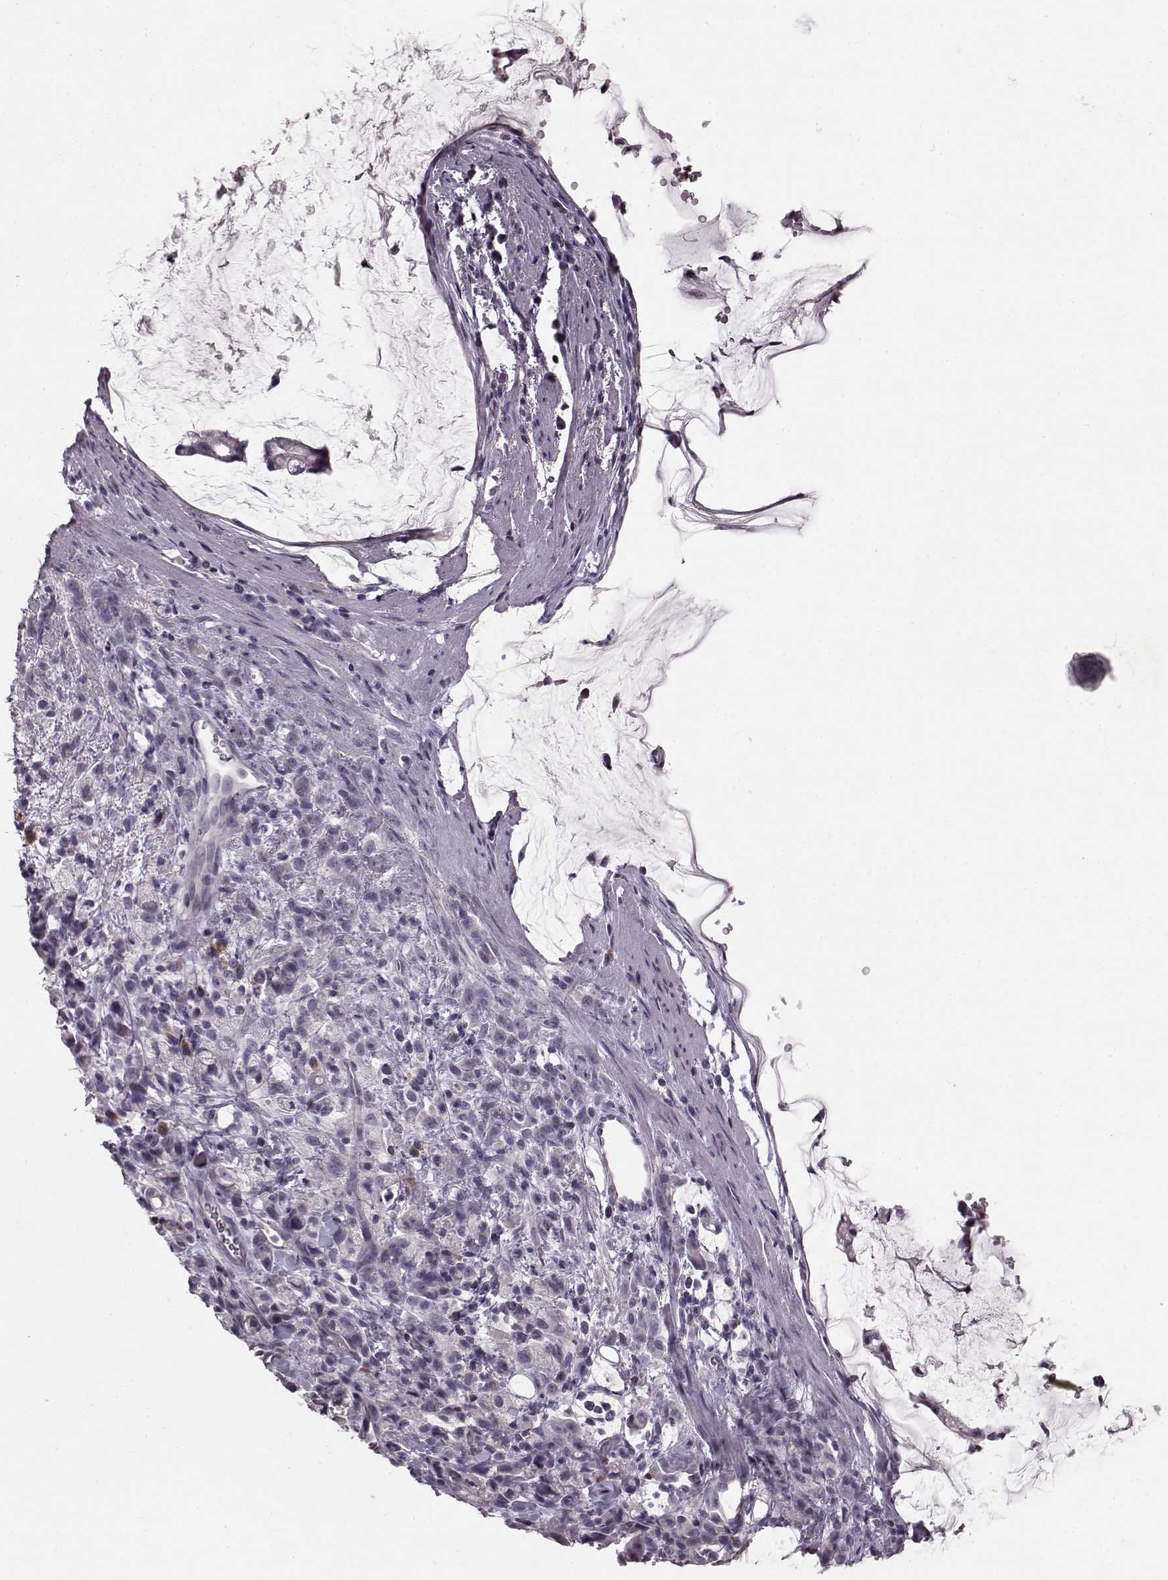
{"staining": {"intensity": "negative", "quantity": "none", "location": "none"}, "tissue": "stomach cancer", "cell_type": "Tumor cells", "image_type": "cancer", "snomed": [{"axis": "morphology", "description": "Adenocarcinoma, NOS"}, {"axis": "topography", "description": "Stomach"}], "caption": "An image of human stomach adenocarcinoma is negative for staining in tumor cells.", "gene": "PDCD1", "patient": {"sex": "female", "age": 60}}